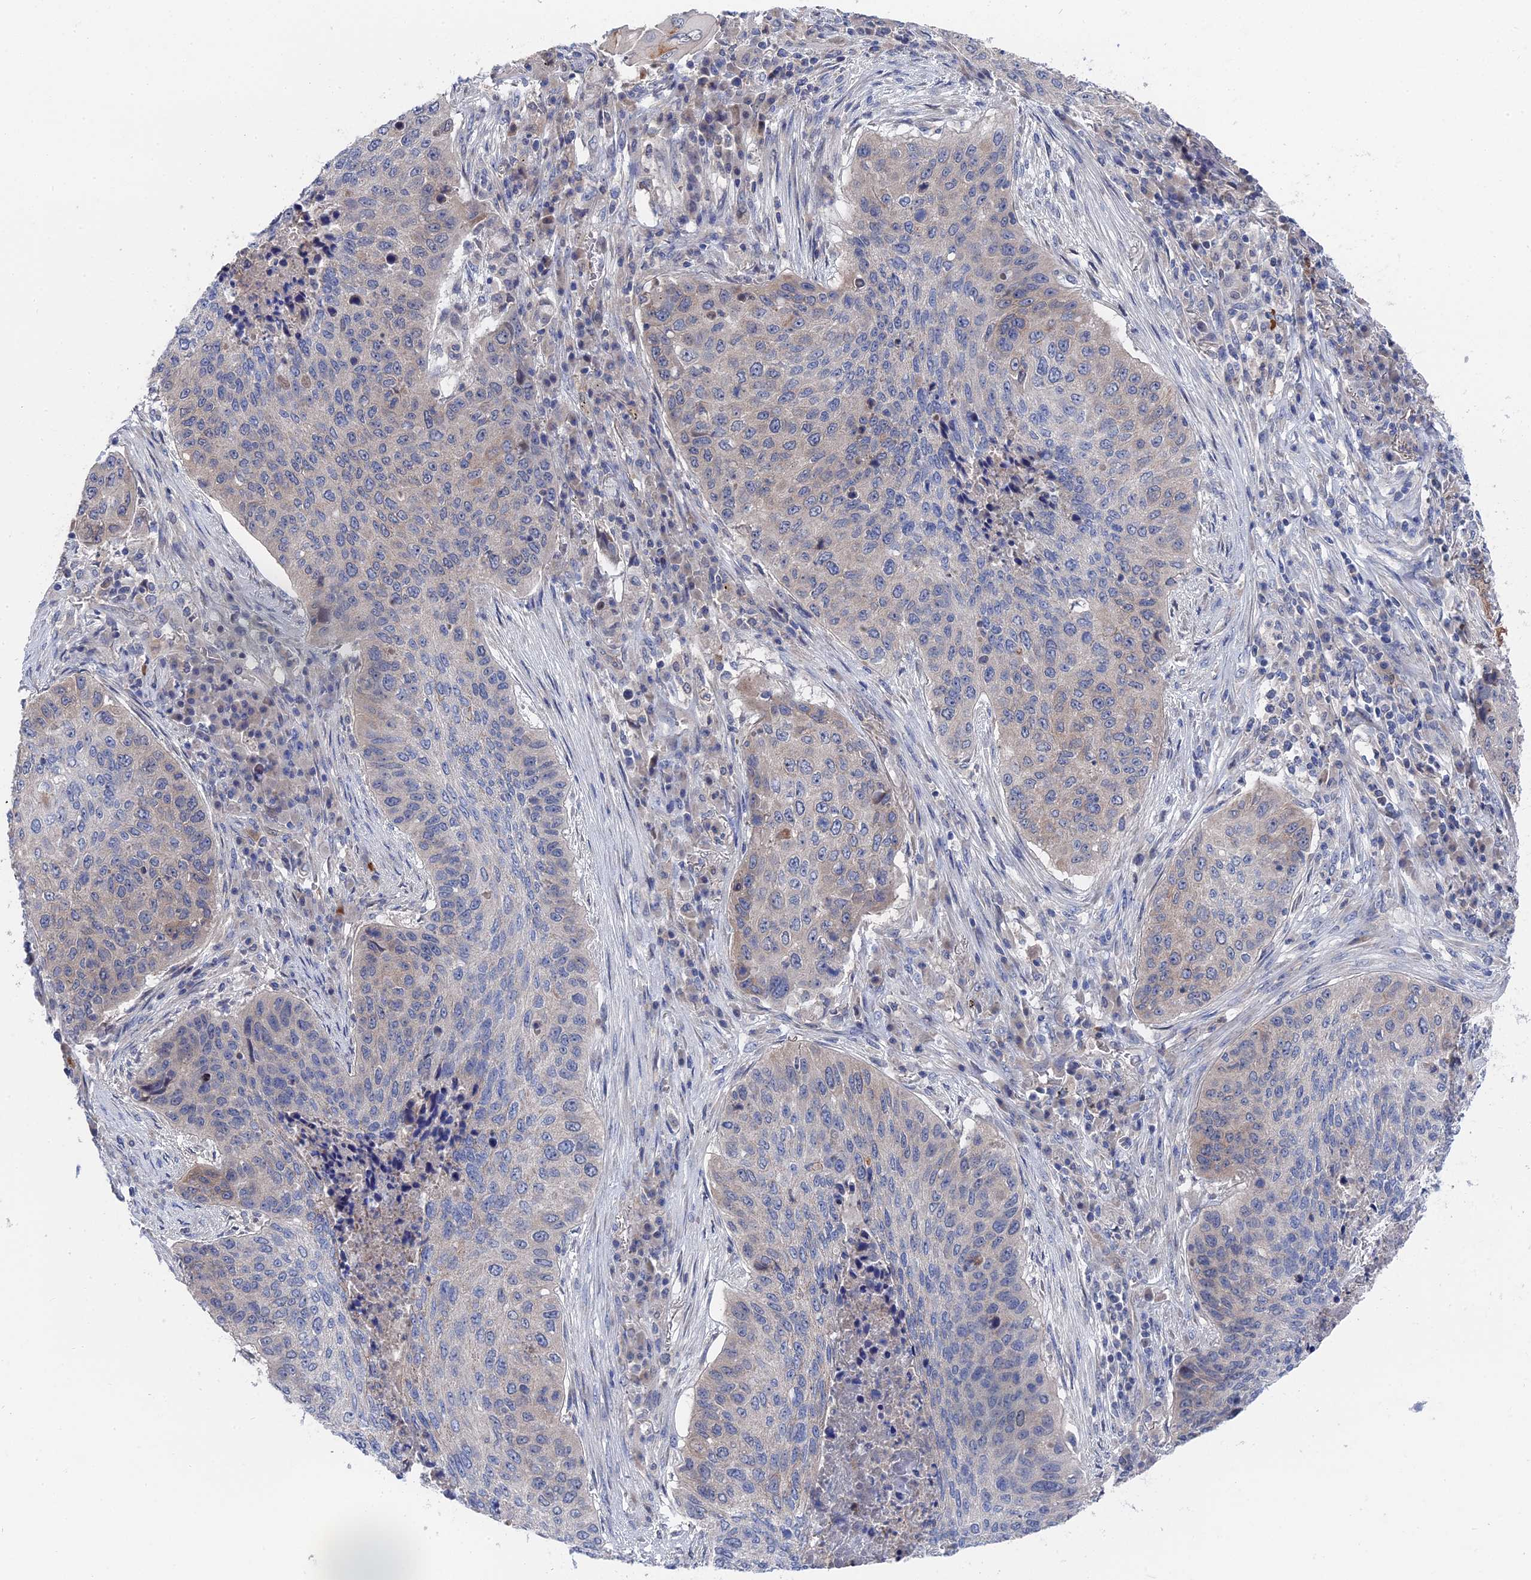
{"staining": {"intensity": "negative", "quantity": "none", "location": "none"}, "tissue": "lung cancer", "cell_type": "Tumor cells", "image_type": "cancer", "snomed": [{"axis": "morphology", "description": "Squamous cell carcinoma, NOS"}, {"axis": "topography", "description": "Lung"}], "caption": "This is a image of IHC staining of lung cancer (squamous cell carcinoma), which shows no staining in tumor cells.", "gene": "MTHFSD", "patient": {"sex": "female", "age": 63}}